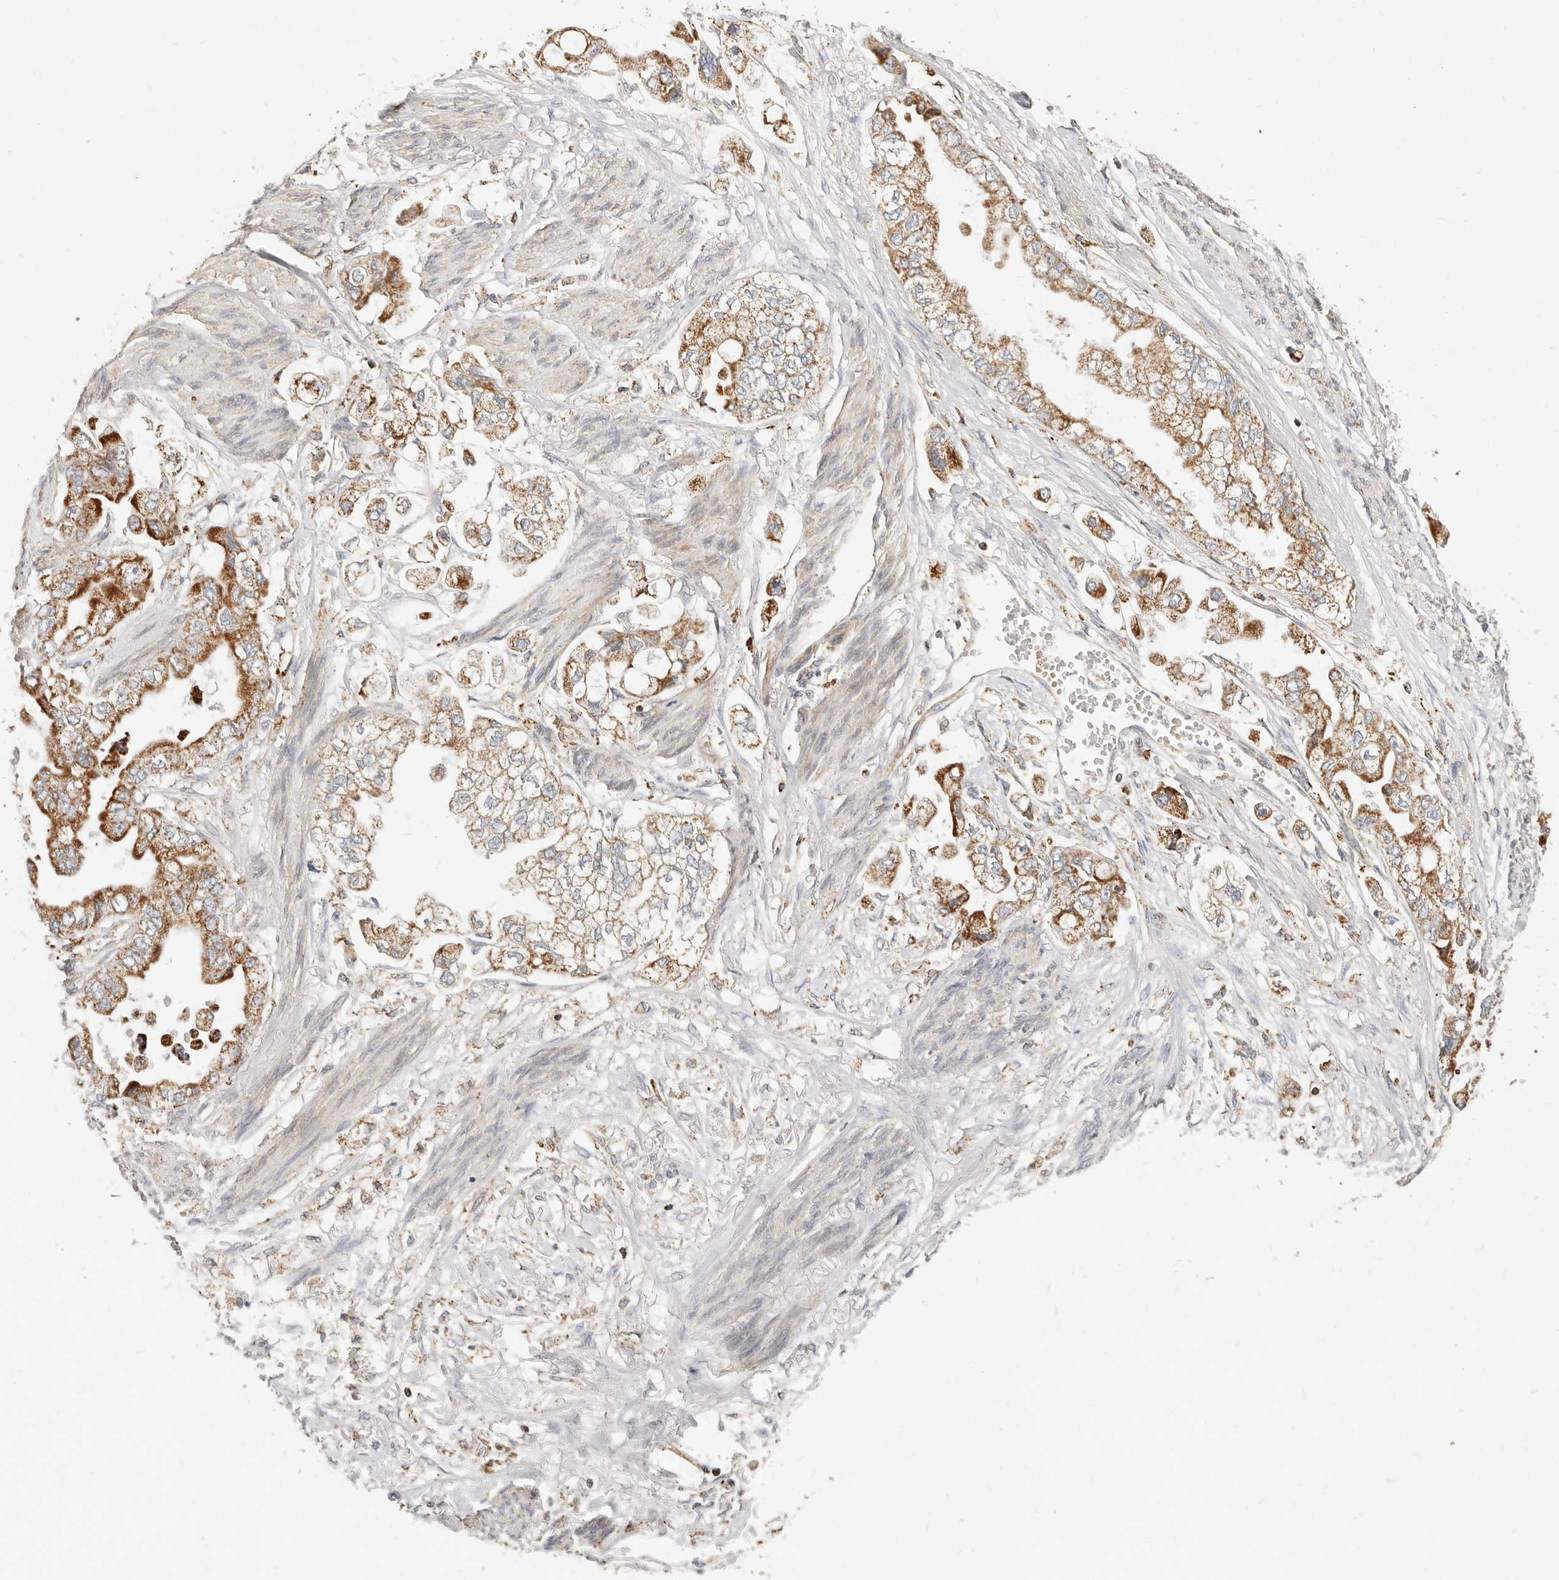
{"staining": {"intensity": "strong", "quantity": ">75%", "location": "cytoplasmic/membranous"}, "tissue": "stomach cancer", "cell_type": "Tumor cells", "image_type": "cancer", "snomed": [{"axis": "morphology", "description": "Adenocarcinoma, NOS"}, {"axis": "topography", "description": "Stomach"}], "caption": "There is high levels of strong cytoplasmic/membranous positivity in tumor cells of stomach cancer, as demonstrated by immunohistochemical staining (brown color).", "gene": "ARHGEF10L", "patient": {"sex": "male", "age": 62}}